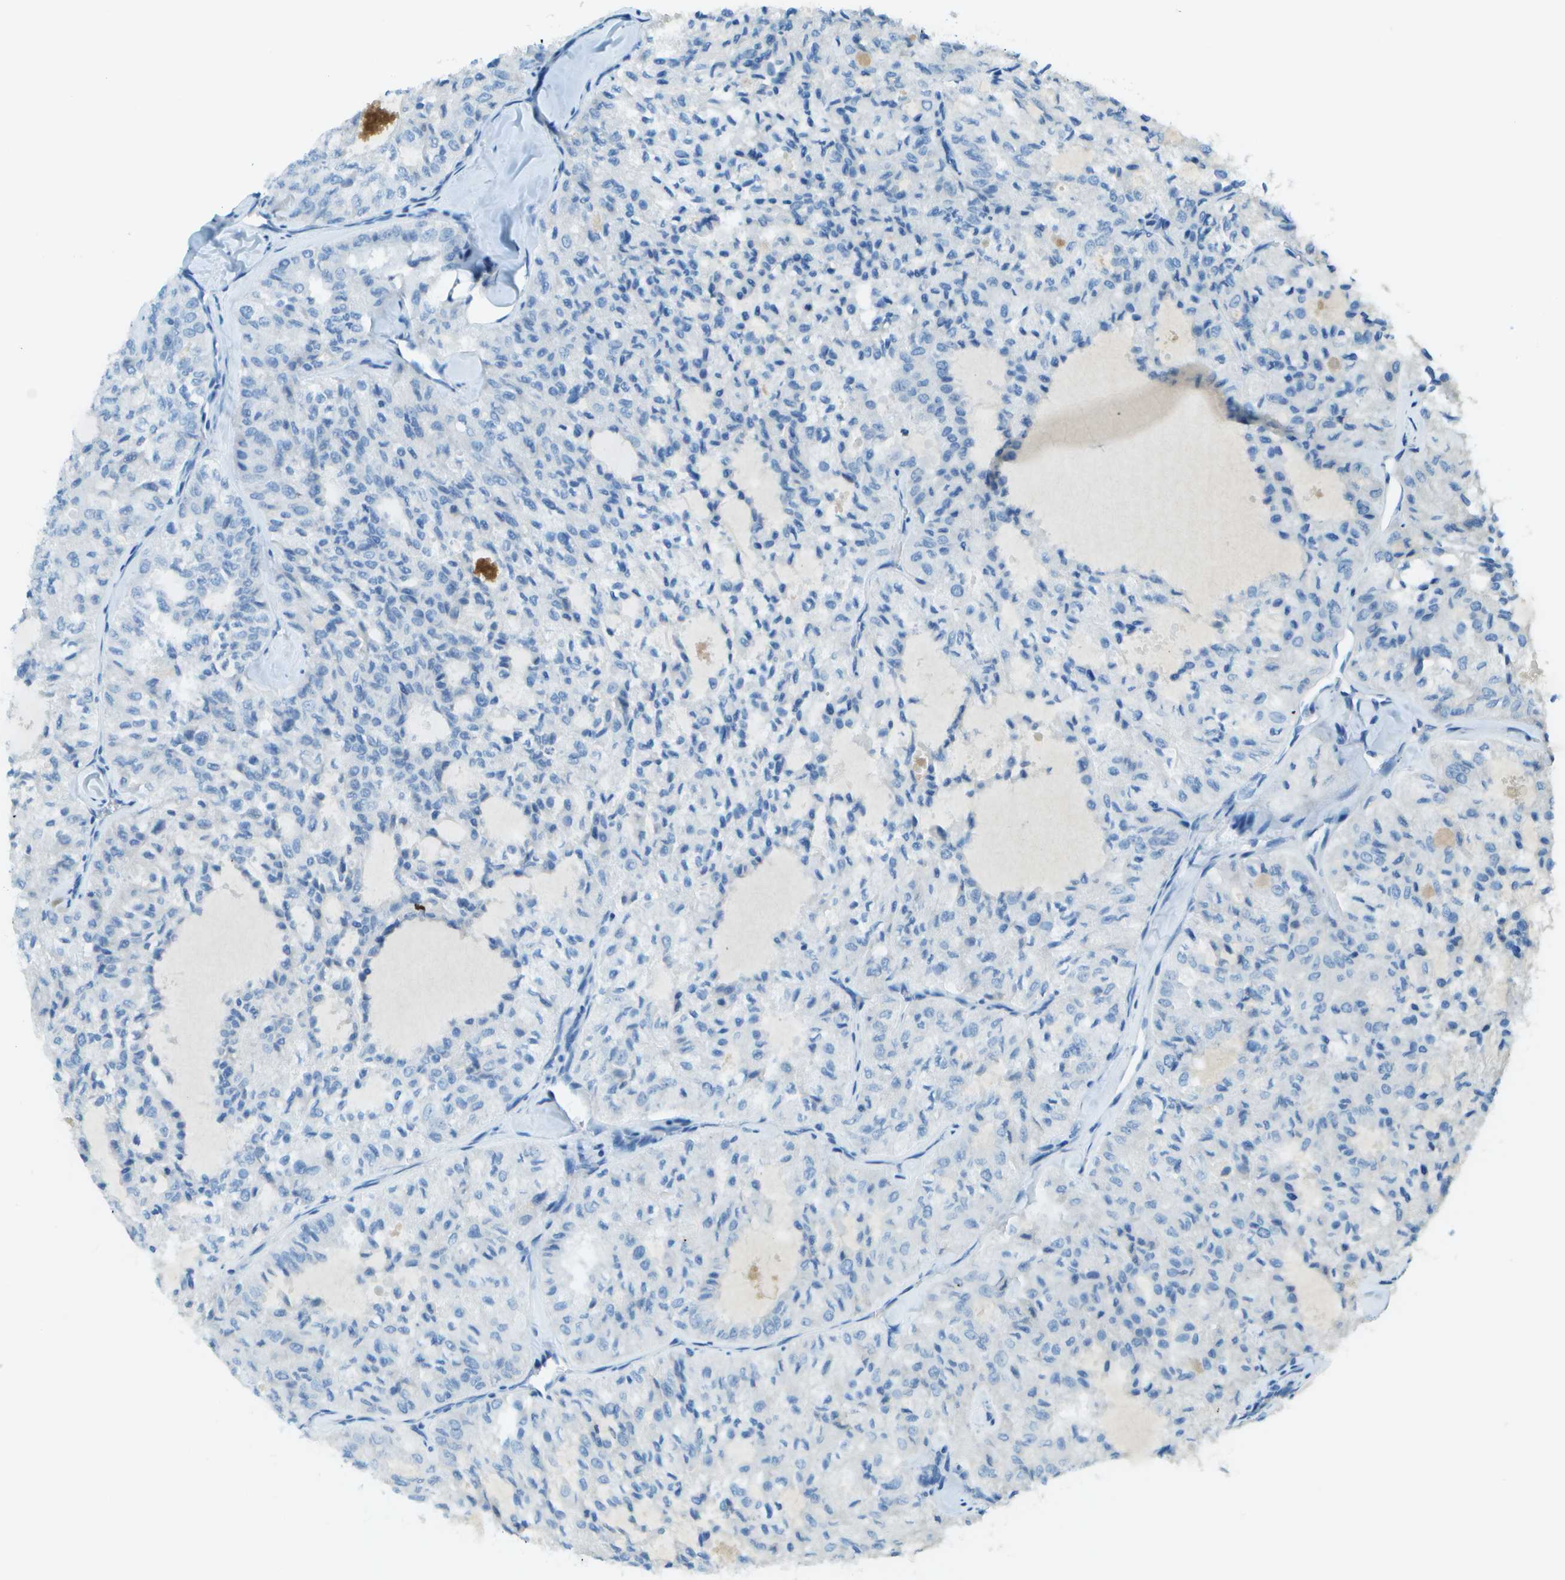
{"staining": {"intensity": "negative", "quantity": "none", "location": "none"}, "tissue": "thyroid cancer", "cell_type": "Tumor cells", "image_type": "cancer", "snomed": [{"axis": "morphology", "description": "Follicular adenoma carcinoma, NOS"}, {"axis": "topography", "description": "Thyroid gland"}], "caption": "Image shows no protein expression in tumor cells of follicular adenoma carcinoma (thyroid) tissue.", "gene": "LGI2", "patient": {"sex": "male", "age": 75}}